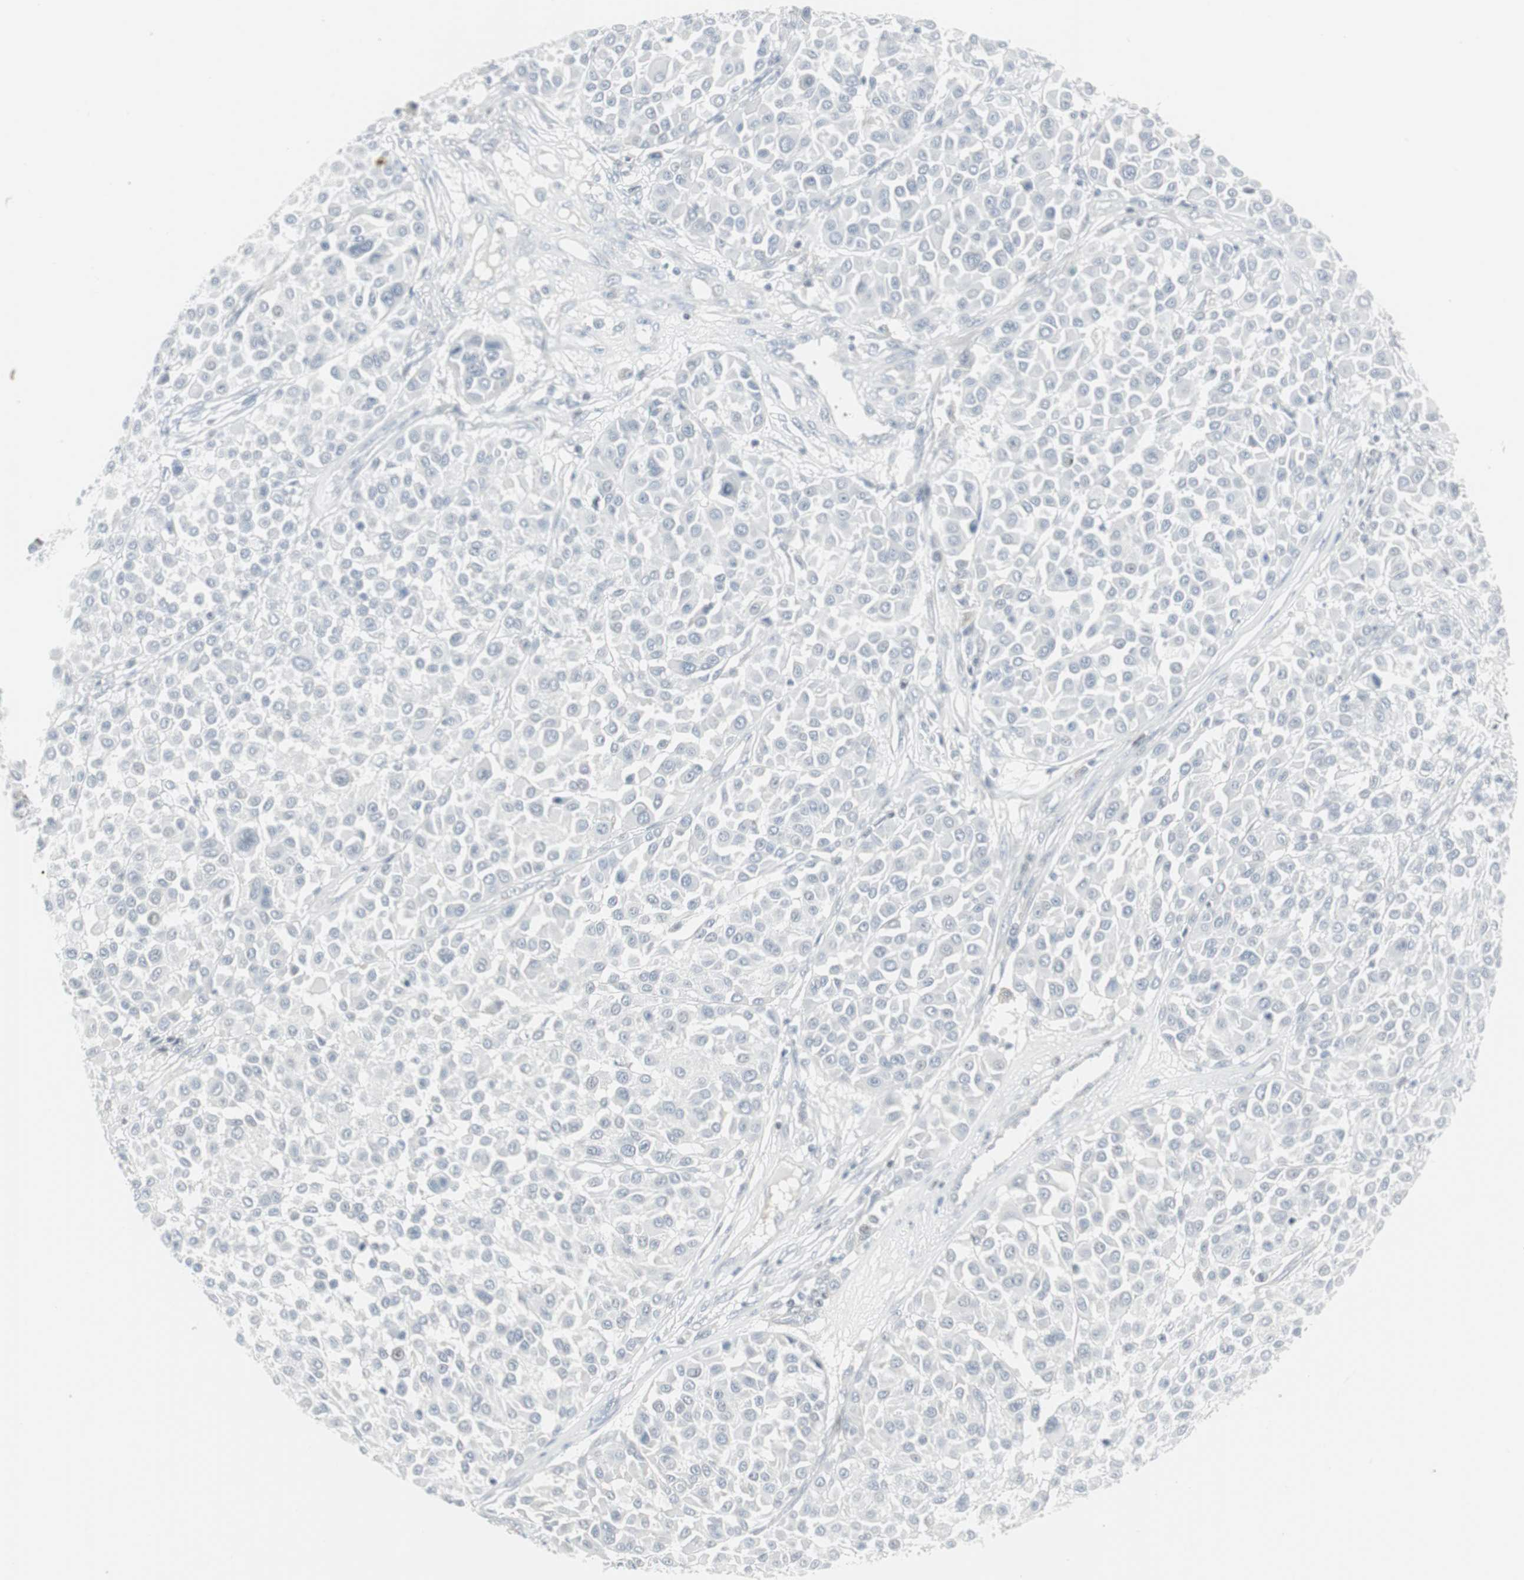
{"staining": {"intensity": "negative", "quantity": "none", "location": "none"}, "tissue": "melanoma", "cell_type": "Tumor cells", "image_type": "cancer", "snomed": [{"axis": "morphology", "description": "Malignant melanoma, Metastatic site"}, {"axis": "topography", "description": "Soft tissue"}], "caption": "A histopathology image of human malignant melanoma (metastatic site) is negative for staining in tumor cells.", "gene": "ZBTB7B", "patient": {"sex": "male", "age": 41}}